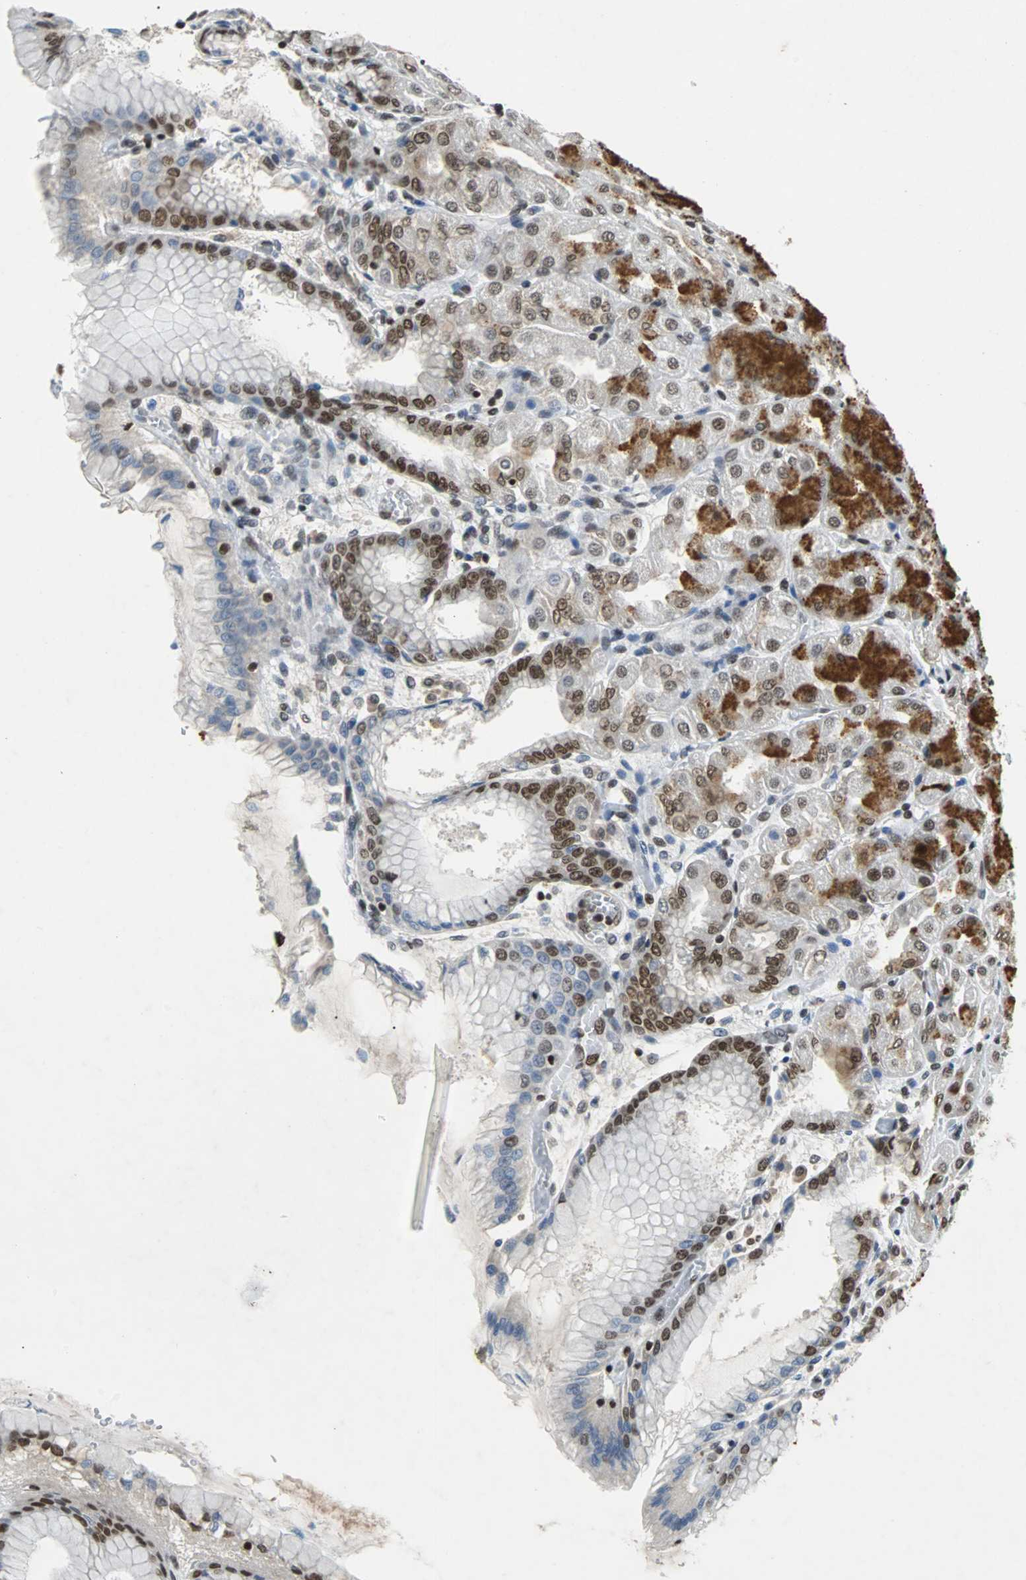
{"staining": {"intensity": "strong", "quantity": "25%-75%", "location": "cytoplasmic/membranous,nuclear"}, "tissue": "stomach", "cell_type": "Glandular cells", "image_type": "normal", "snomed": [{"axis": "morphology", "description": "Normal tissue, NOS"}, {"axis": "topography", "description": "Stomach, upper"}], "caption": "Strong cytoplasmic/membranous,nuclear expression is present in about 25%-75% of glandular cells in benign stomach. (IHC, brightfield microscopy, high magnification).", "gene": "GATAD2A", "patient": {"sex": "female", "age": 56}}